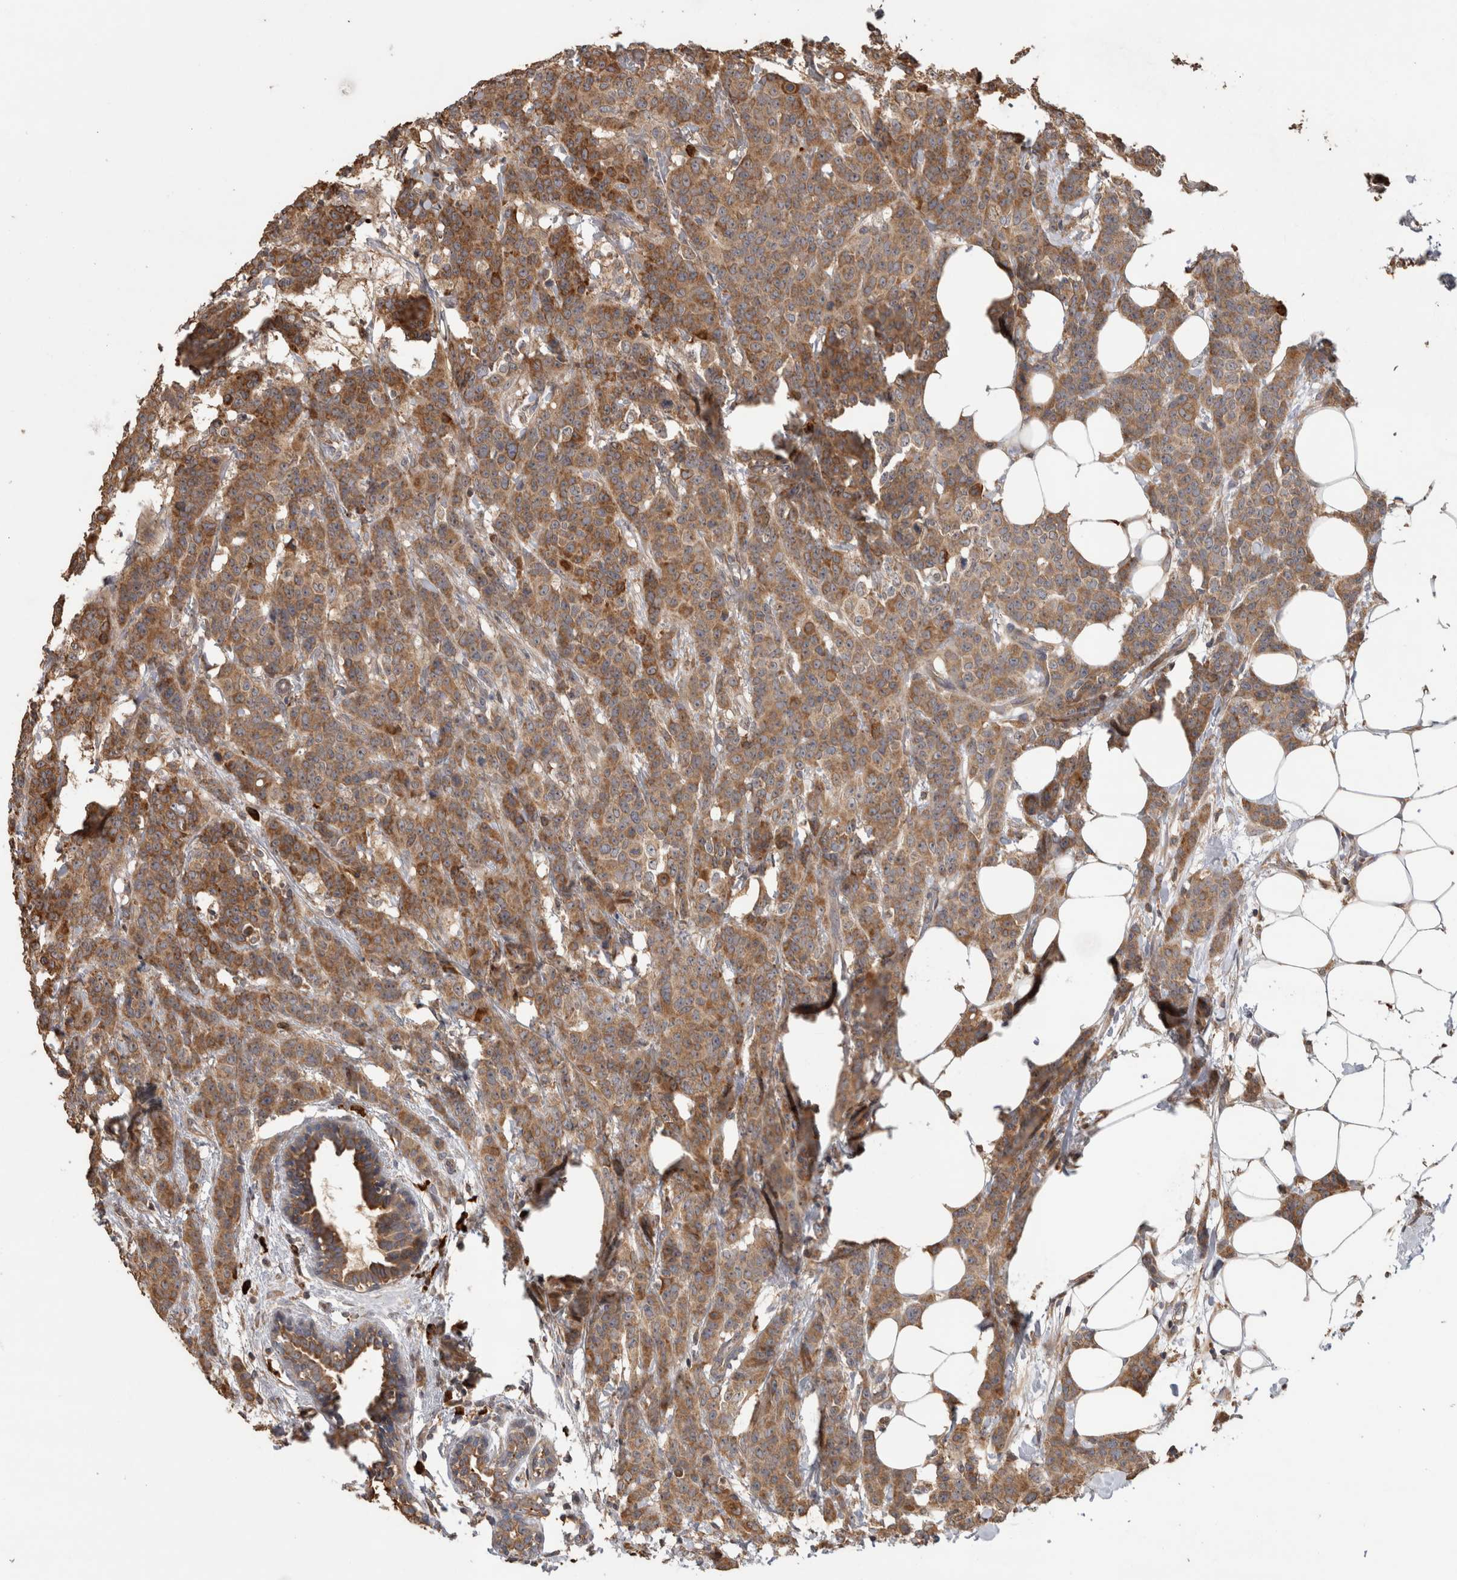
{"staining": {"intensity": "moderate", "quantity": ">75%", "location": "cytoplasmic/membranous"}, "tissue": "breast cancer", "cell_type": "Tumor cells", "image_type": "cancer", "snomed": [{"axis": "morphology", "description": "Normal tissue, NOS"}, {"axis": "morphology", "description": "Duct carcinoma"}, {"axis": "topography", "description": "Breast"}], "caption": "Immunohistochemical staining of human breast cancer shows medium levels of moderate cytoplasmic/membranous protein staining in about >75% of tumor cells.", "gene": "TBCE", "patient": {"sex": "female", "age": 40}}